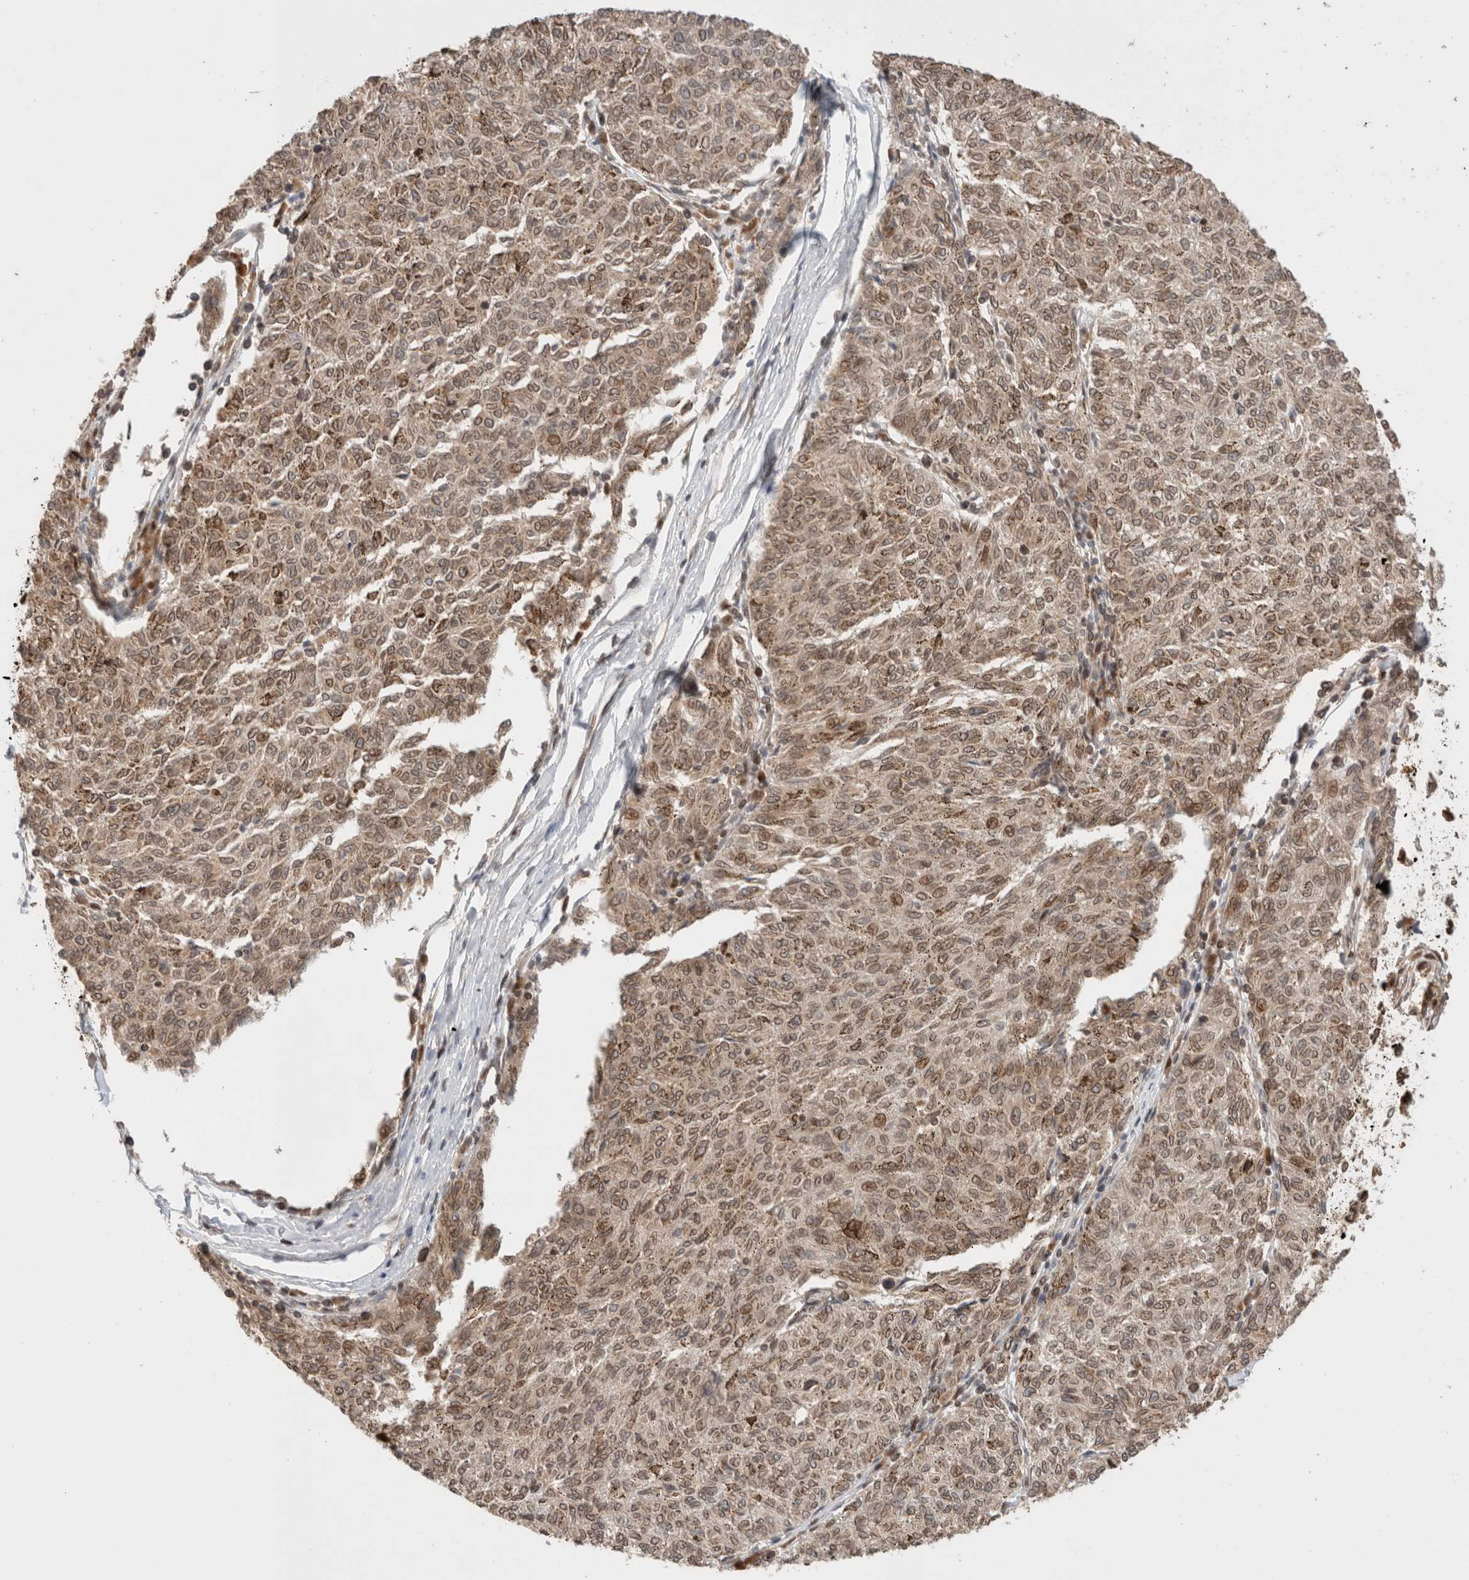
{"staining": {"intensity": "moderate", "quantity": ">75%", "location": "cytoplasmic/membranous,nuclear"}, "tissue": "melanoma", "cell_type": "Tumor cells", "image_type": "cancer", "snomed": [{"axis": "morphology", "description": "Malignant melanoma, NOS"}, {"axis": "topography", "description": "Skin"}], "caption": "This image reveals IHC staining of human melanoma, with medium moderate cytoplasmic/membranous and nuclear expression in about >75% of tumor cells.", "gene": "TPR", "patient": {"sex": "female", "age": 72}}